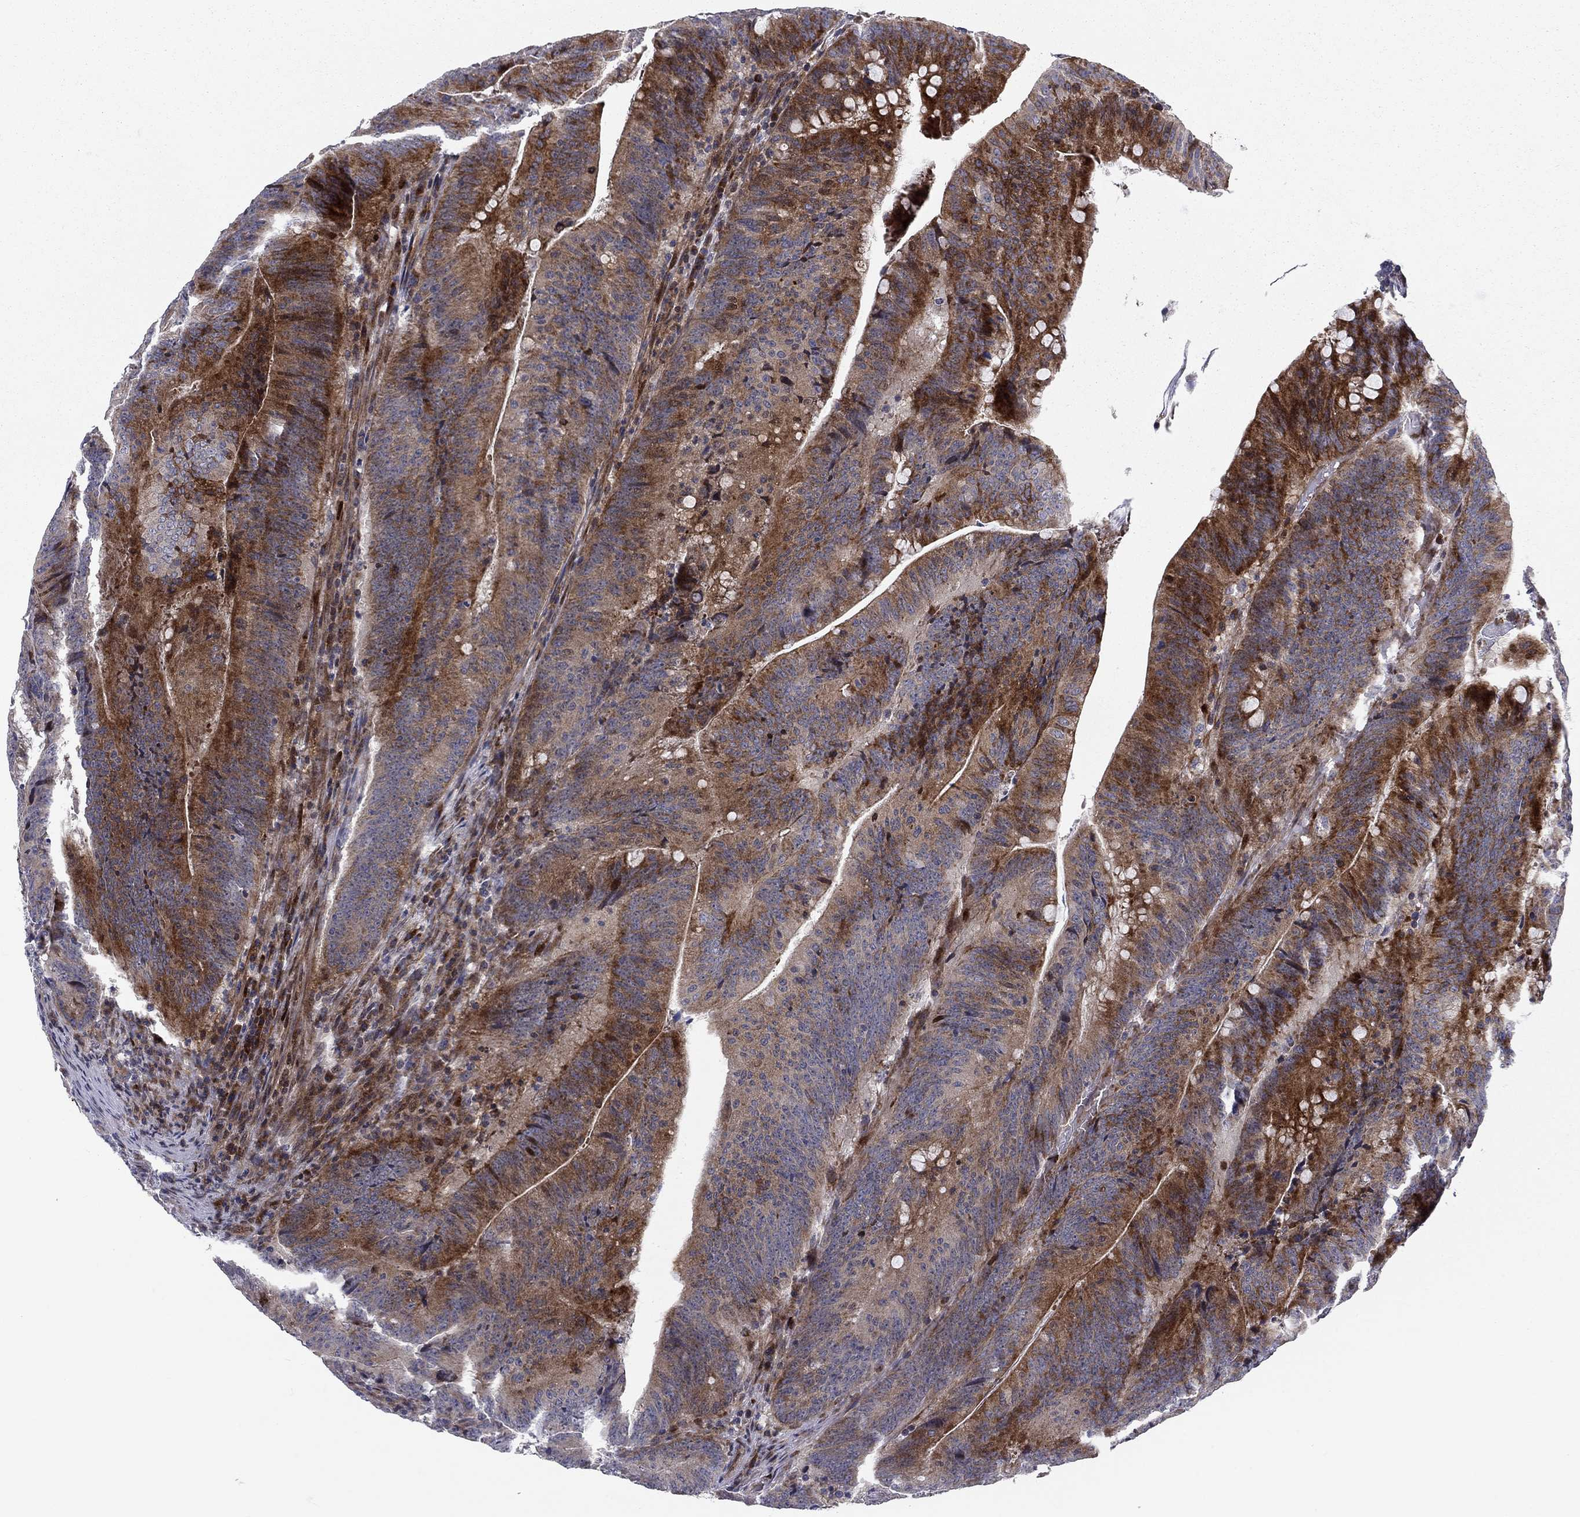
{"staining": {"intensity": "strong", "quantity": "25%-75%", "location": "cytoplasmic/membranous"}, "tissue": "colorectal cancer", "cell_type": "Tumor cells", "image_type": "cancer", "snomed": [{"axis": "morphology", "description": "Adenocarcinoma, NOS"}, {"axis": "topography", "description": "Colon"}], "caption": "Immunohistochemical staining of human colorectal adenocarcinoma reveals high levels of strong cytoplasmic/membranous staining in about 25%-75% of tumor cells. The staining is performed using DAB (3,3'-diaminobenzidine) brown chromogen to label protein expression. The nuclei are counter-stained blue using hematoxylin.", "gene": "MIOS", "patient": {"sex": "female", "age": 87}}